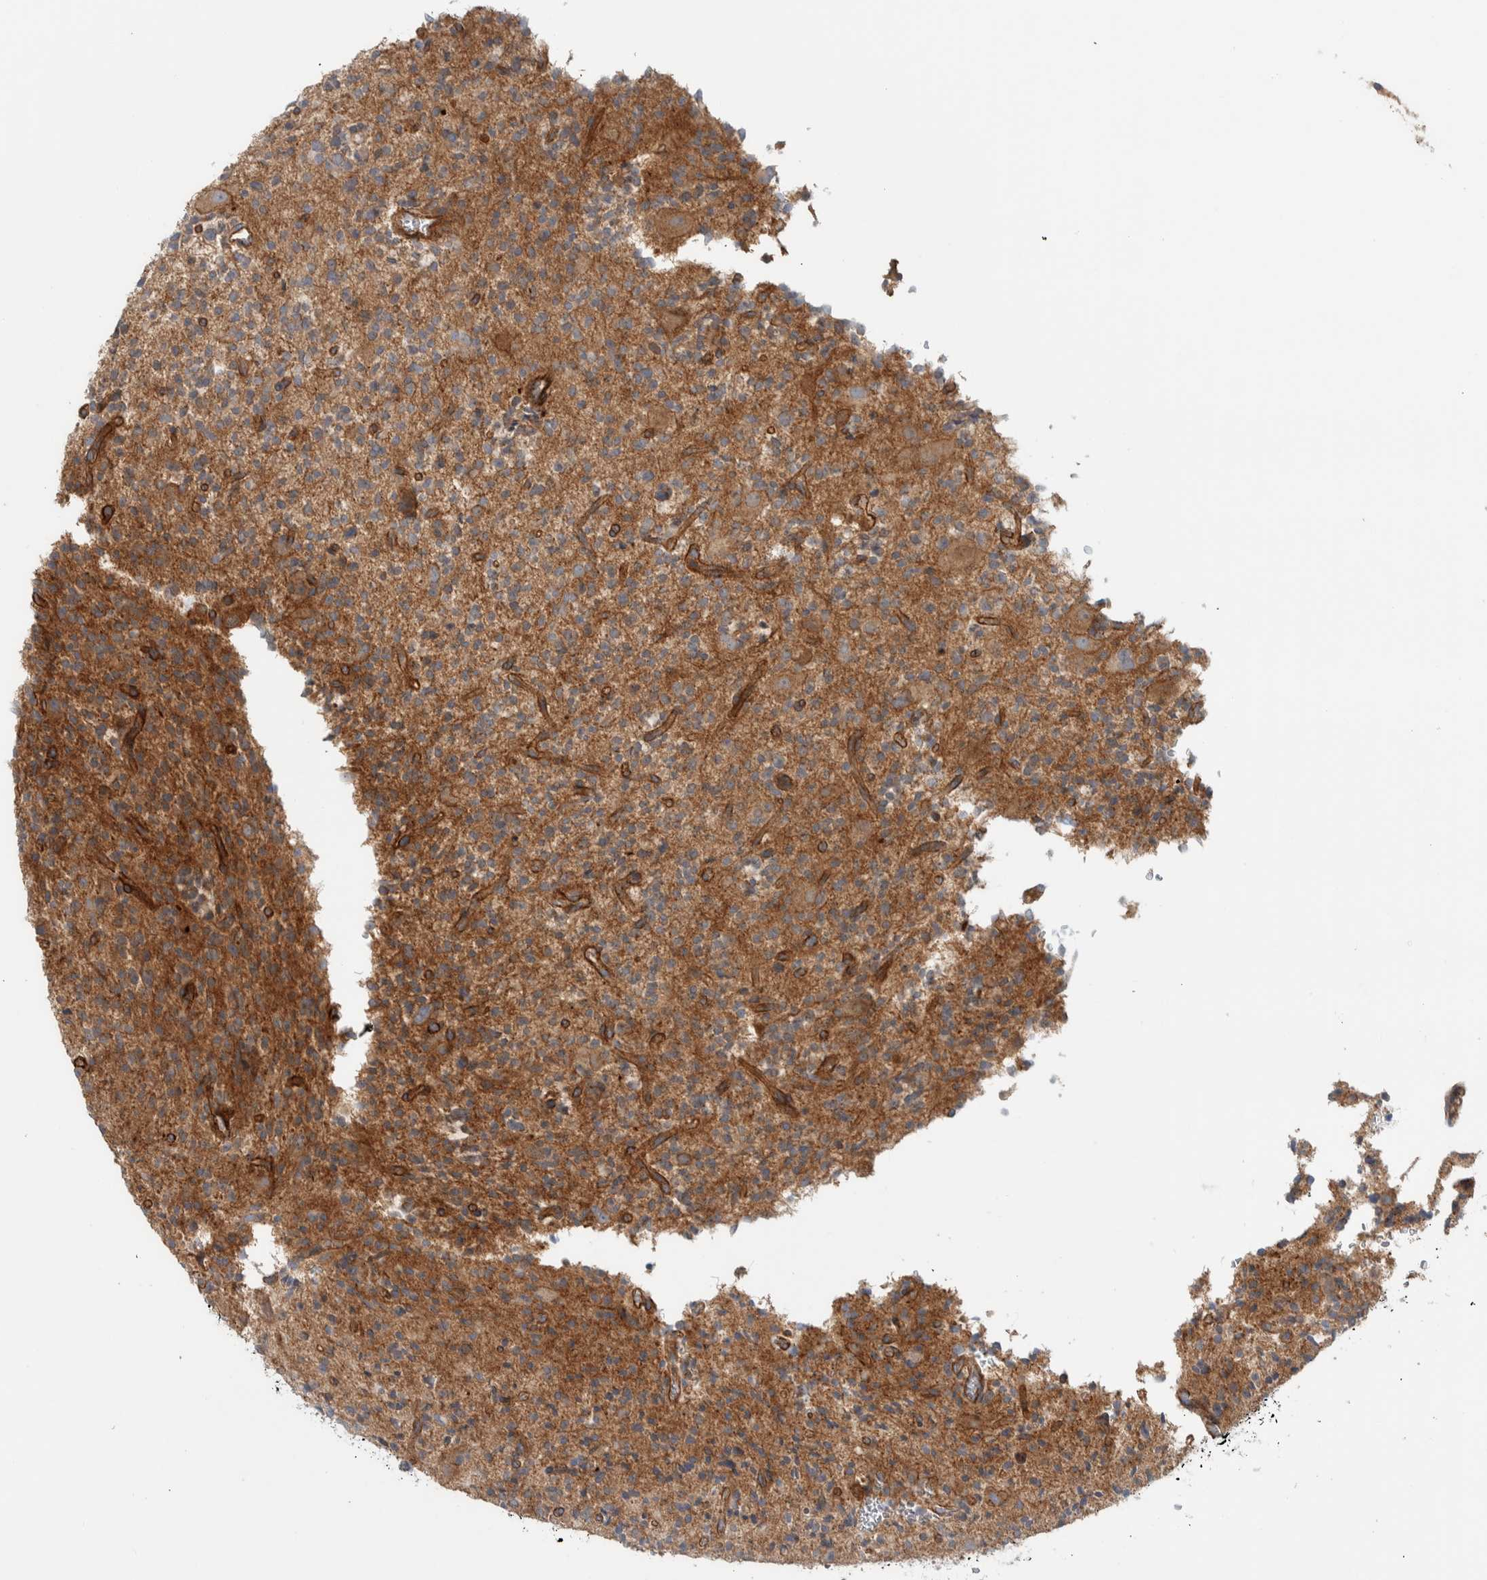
{"staining": {"intensity": "moderate", "quantity": ">75%", "location": "cytoplasmic/membranous"}, "tissue": "glioma", "cell_type": "Tumor cells", "image_type": "cancer", "snomed": [{"axis": "morphology", "description": "Glioma, malignant, High grade"}, {"axis": "topography", "description": "Brain"}], "caption": "Protein positivity by IHC shows moderate cytoplasmic/membranous positivity in approximately >75% of tumor cells in high-grade glioma (malignant).", "gene": "MPRIP", "patient": {"sex": "male", "age": 34}}